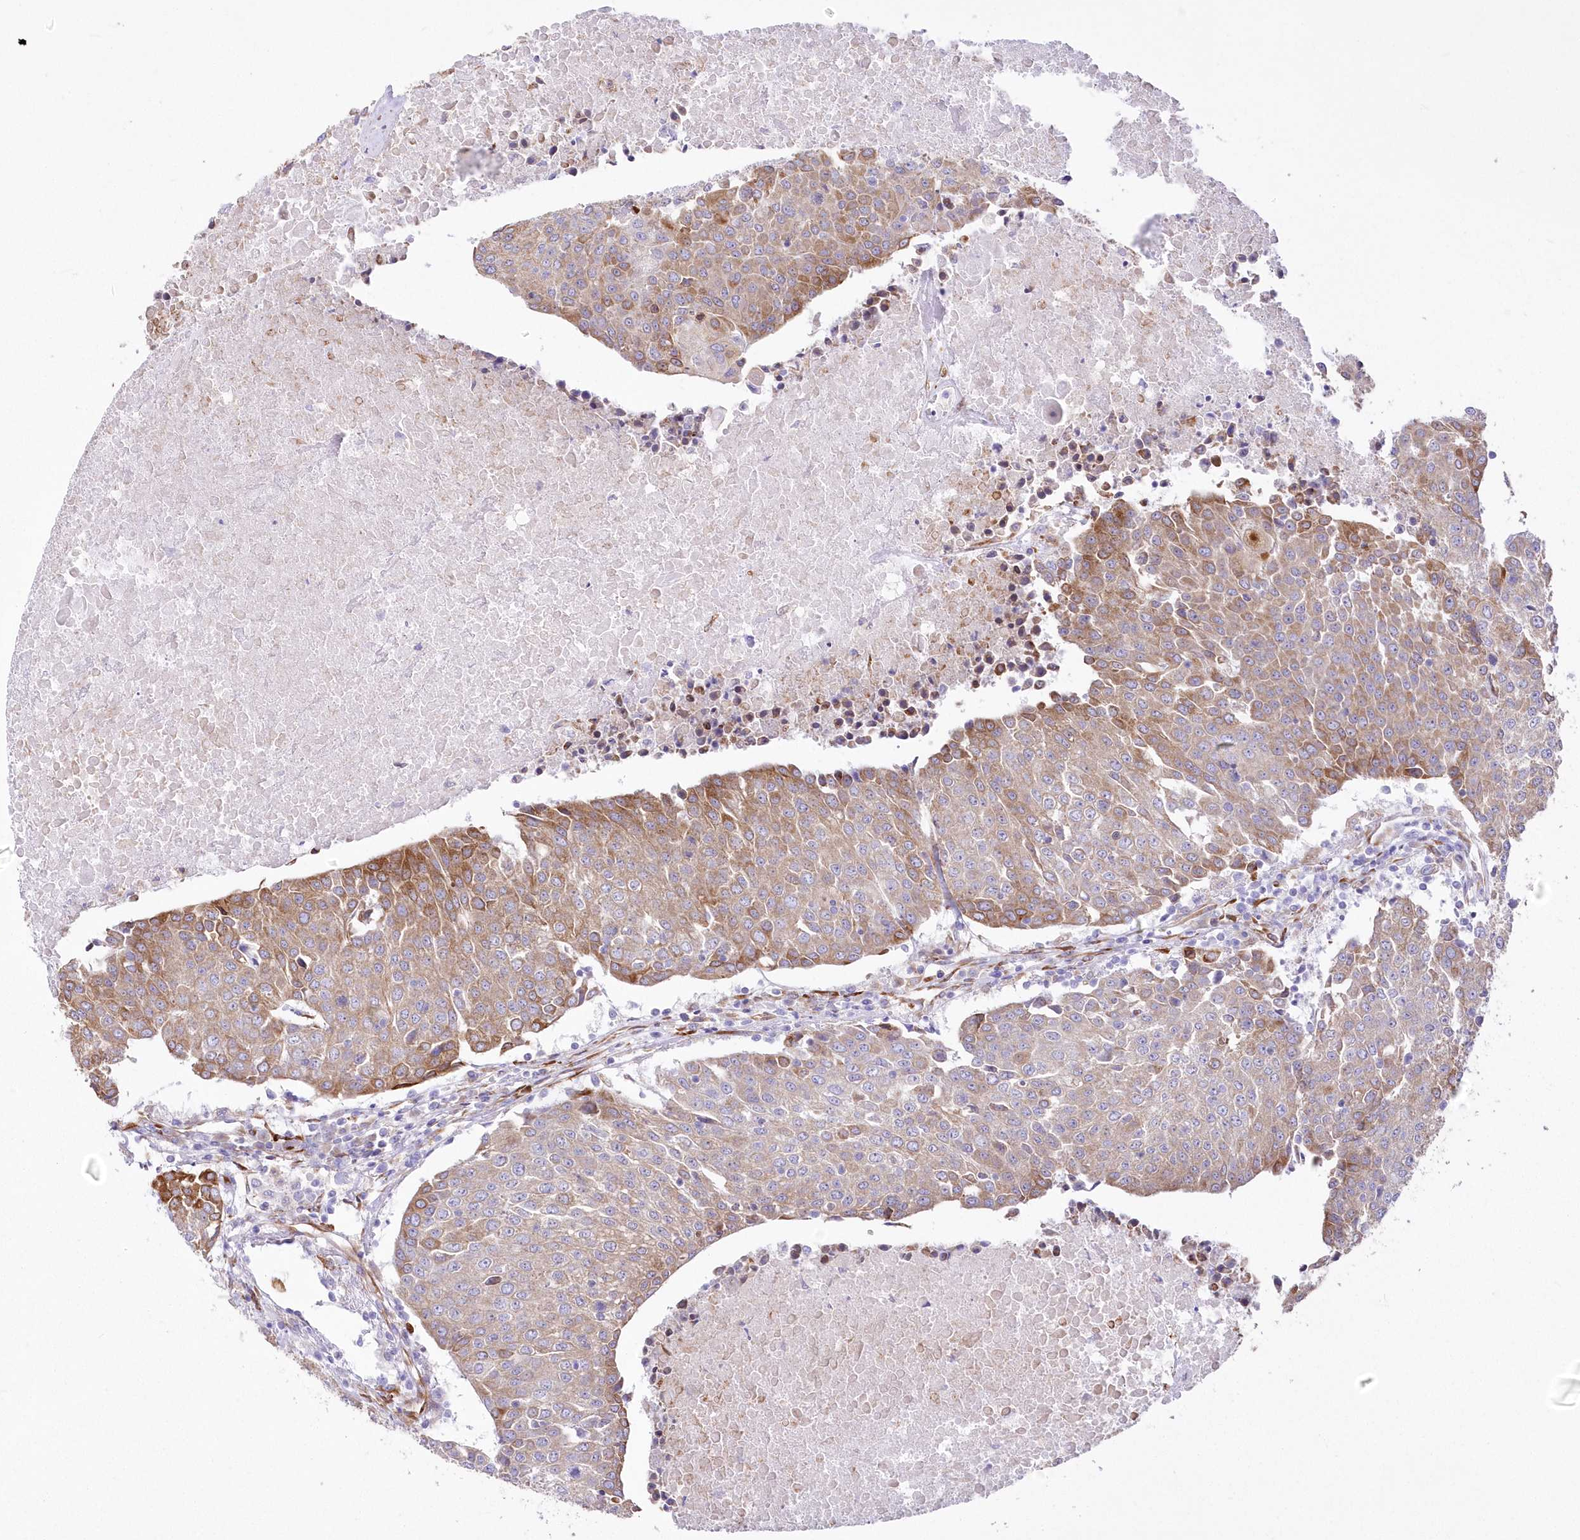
{"staining": {"intensity": "moderate", "quantity": "<25%", "location": "cytoplasmic/membranous"}, "tissue": "urothelial cancer", "cell_type": "Tumor cells", "image_type": "cancer", "snomed": [{"axis": "morphology", "description": "Urothelial carcinoma, High grade"}, {"axis": "topography", "description": "Urinary bladder"}], "caption": "Immunohistochemical staining of human urothelial cancer shows moderate cytoplasmic/membranous protein expression in approximately <25% of tumor cells.", "gene": "YTHDC2", "patient": {"sex": "female", "age": 85}}